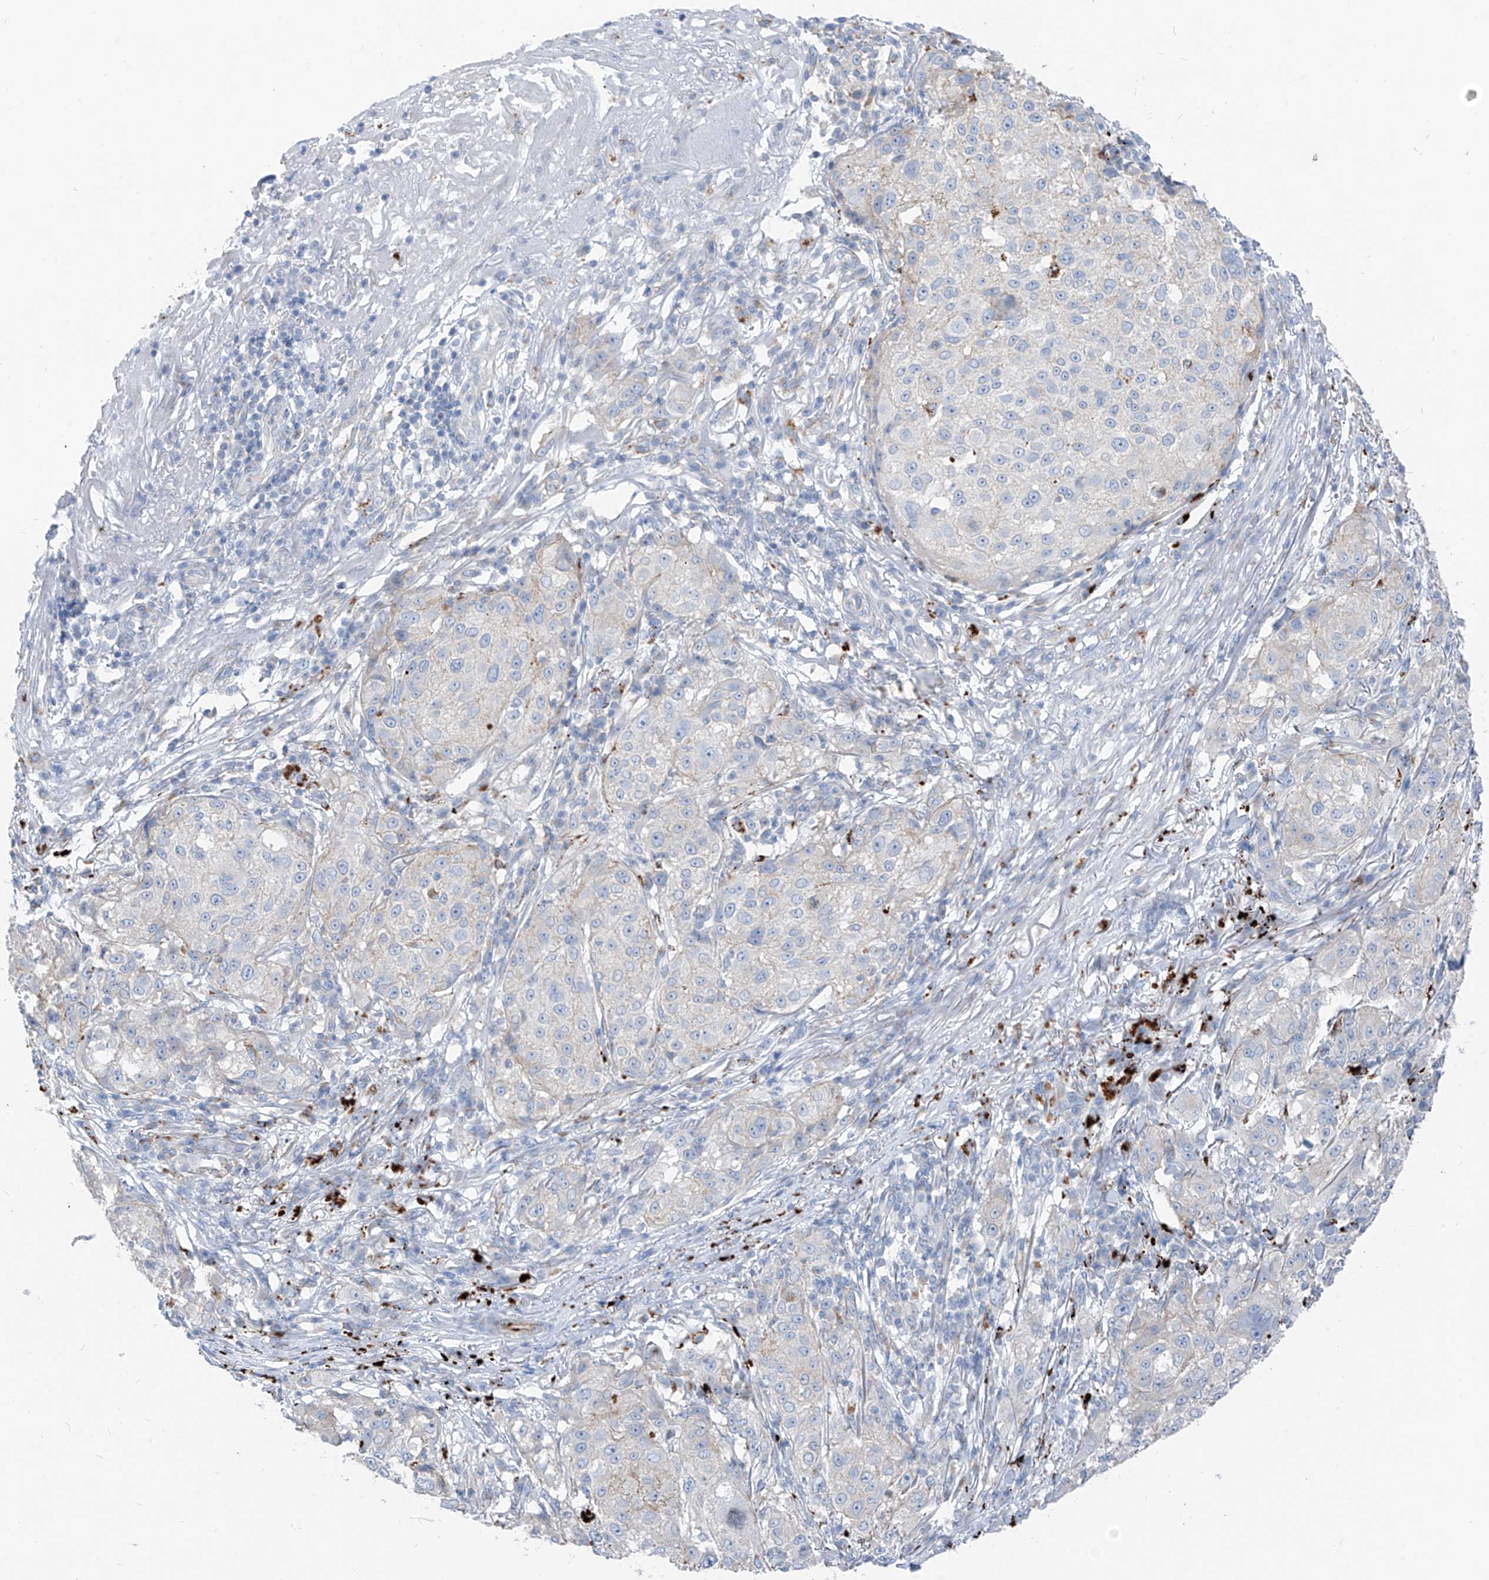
{"staining": {"intensity": "negative", "quantity": "none", "location": "none"}, "tissue": "melanoma", "cell_type": "Tumor cells", "image_type": "cancer", "snomed": [{"axis": "morphology", "description": "Necrosis, NOS"}, {"axis": "morphology", "description": "Malignant melanoma, NOS"}, {"axis": "topography", "description": "Skin"}], "caption": "Immunohistochemistry (IHC) image of human melanoma stained for a protein (brown), which reveals no expression in tumor cells.", "gene": "GPR137C", "patient": {"sex": "female", "age": 87}}